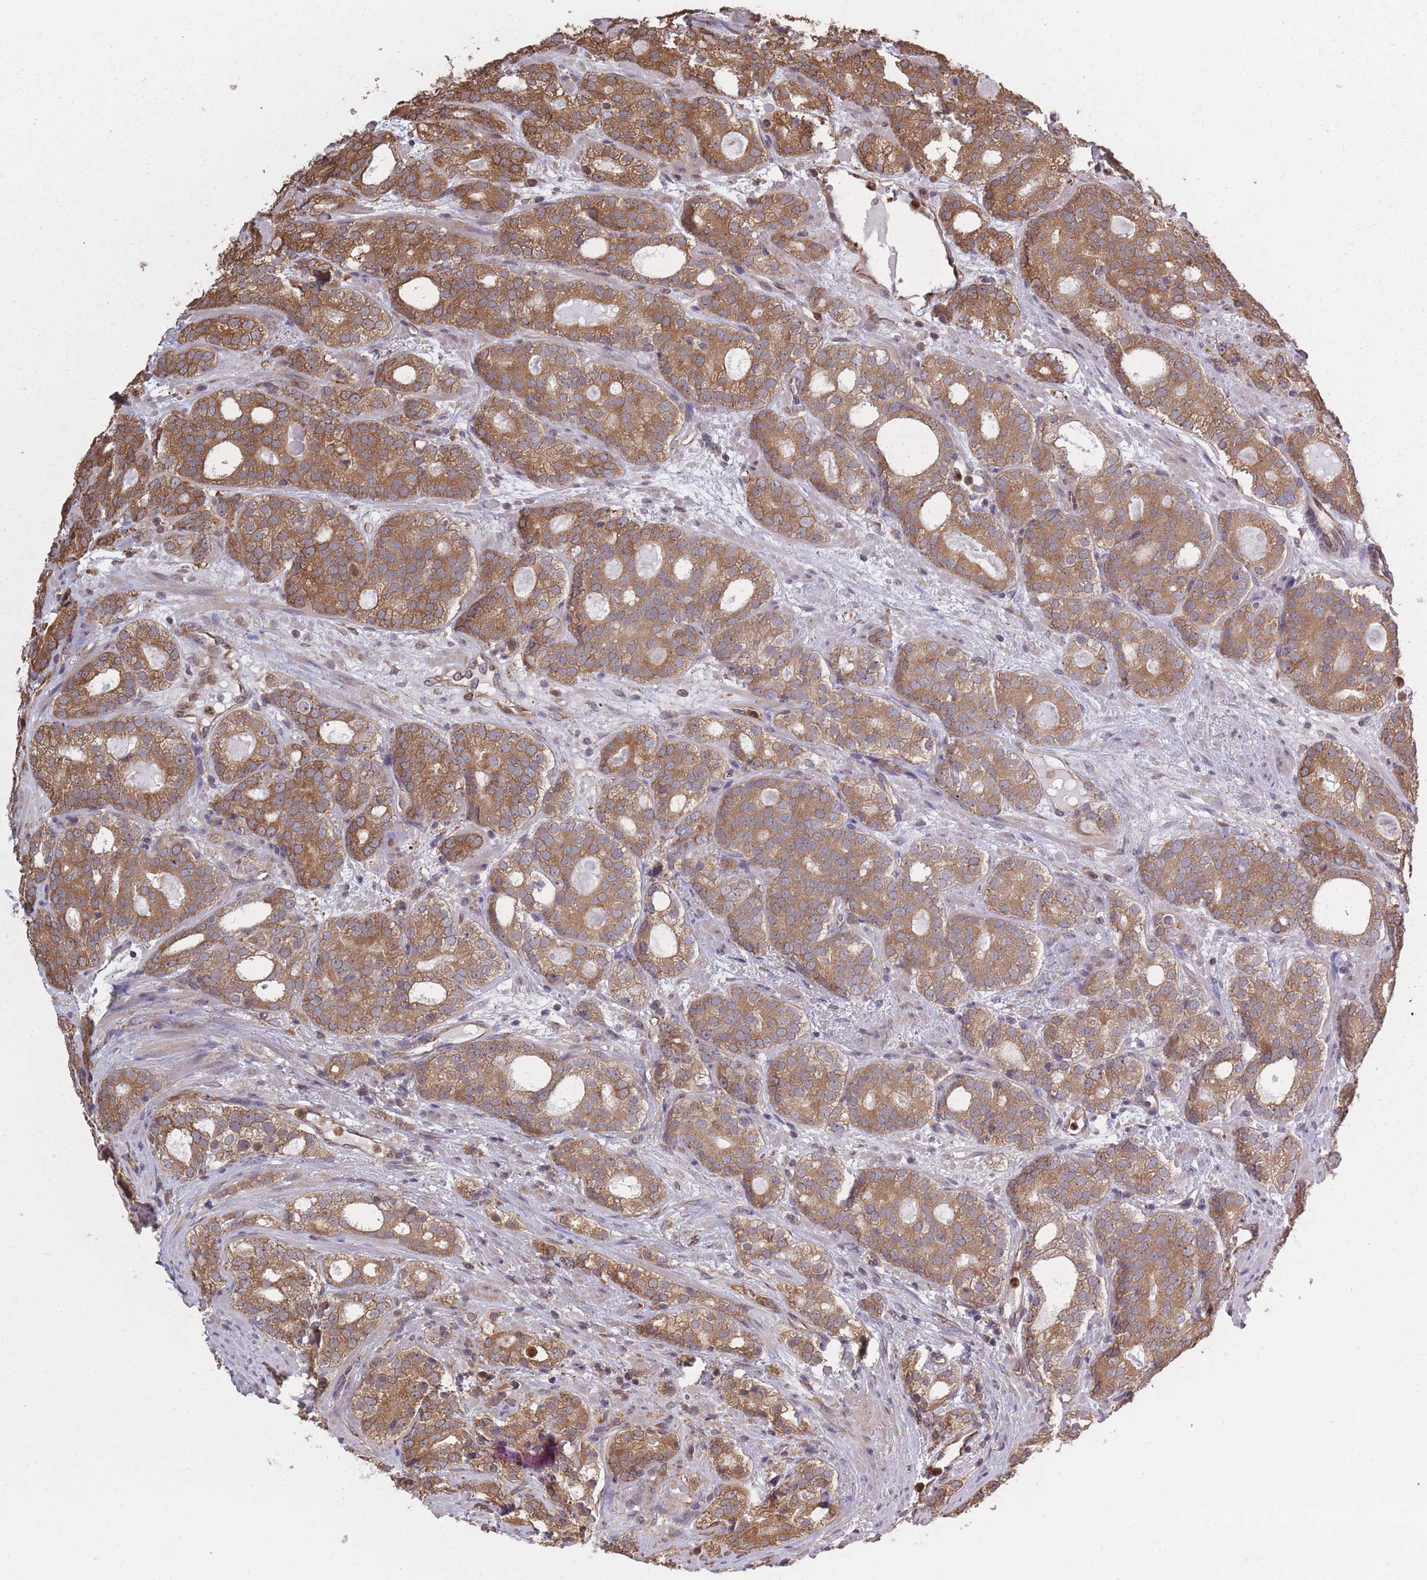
{"staining": {"intensity": "moderate", "quantity": ">75%", "location": "cytoplasmic/membranous"}, "tissue": "prostate cancer", "cell_type": "Tumor cells", "image_type": "cancer", "snomed": [{"axis": "morphology", "description": "Adenocarcinoma, High grade"}, {"axis": "topography", "description": "Prostate"}], "caption": "Adenocarcinoma (high-grade) (prostate) tissue displays moderate cytoplasmic/membranous staining in approximately >75% of tumor cells", "gene": "ARL13B", "patient": {"sex": "male", "age": 64}}